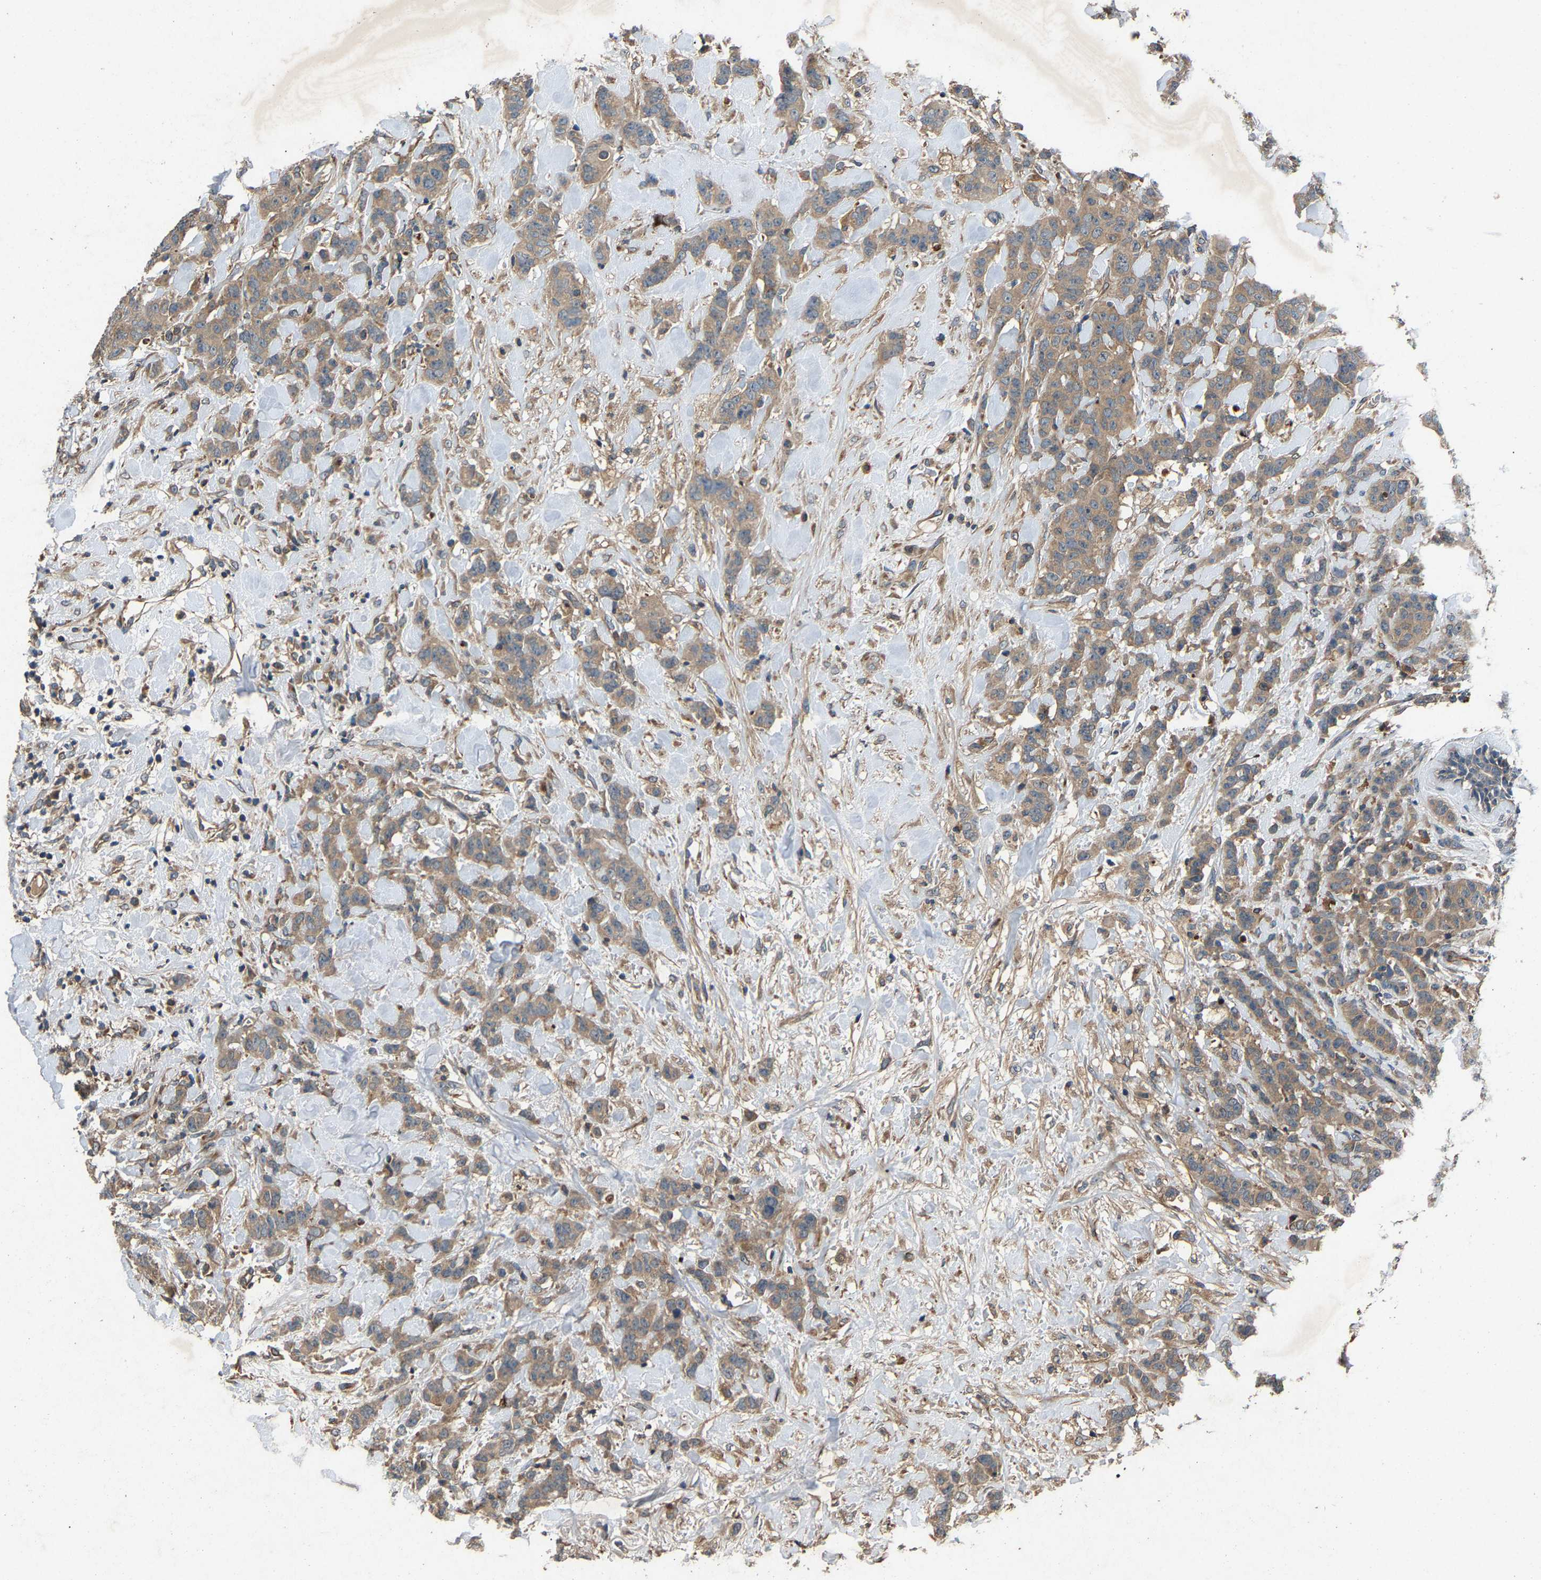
{"staining": {"intensity": "moderate", "quantity": ">75%", "location": "cytoplasmic/membranous"}, "tissue": "breast cancer", "cell_type": "Tumor cells", "image_type": "cancer", "snomed": [{"axis": "morphology", "description": "Normal tissue, NOS"}, {"axis": "morphology", "description": "Duct carcinoma"}, {"axis": "topography", "description": "Breast"}], "caption": "Immunohistochemistry (IHC) micrograph of human invasive ductal carcinoma (breast) stained for a protein (brown), which demonstrates medium levels of moderate cytoplasmic/membranous positivity in about >75% of tumor cells.", "gene": "PPID", "patient": {"sex": "female", "age": 40}}